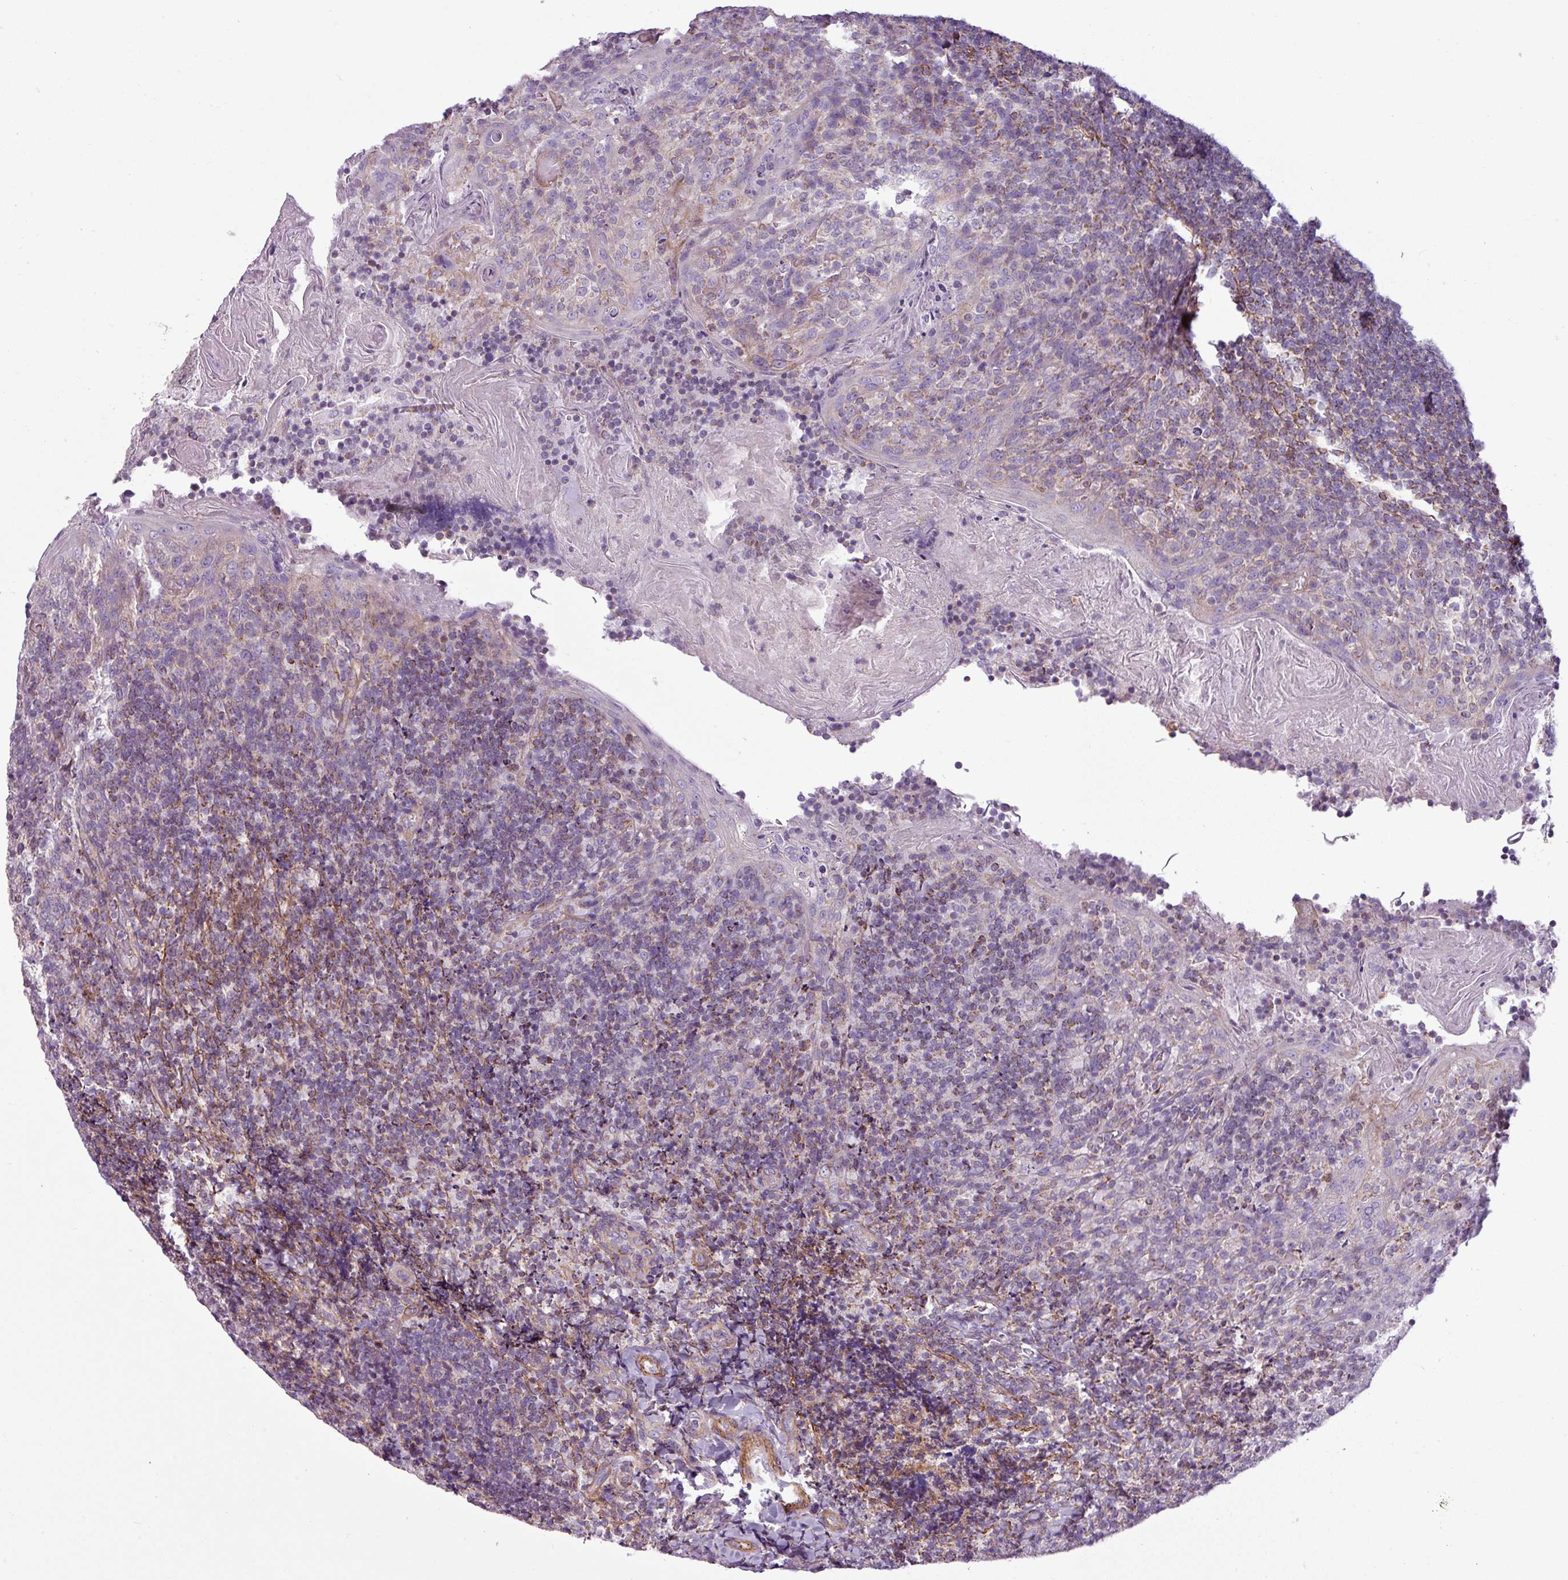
{"staining": {"intensity": "weak", "quantity": "<25%", "location": "cytoplasmic/membranous"}, "tissue": "tonsil", "cell_type": "Germinal center cells", "image_type": "normal", "snomed": [{"axis": "morphology", "description": "Normal tissue, NOS"}, {"axis": "topography", "description": "Tonsil"}], "caption": "This is an IHC photomicrograph of normal tonsil. There is no staining in germinal center cells.", "gene": "BTN2A2", "patient": {"sex": "female", "age": 10}}